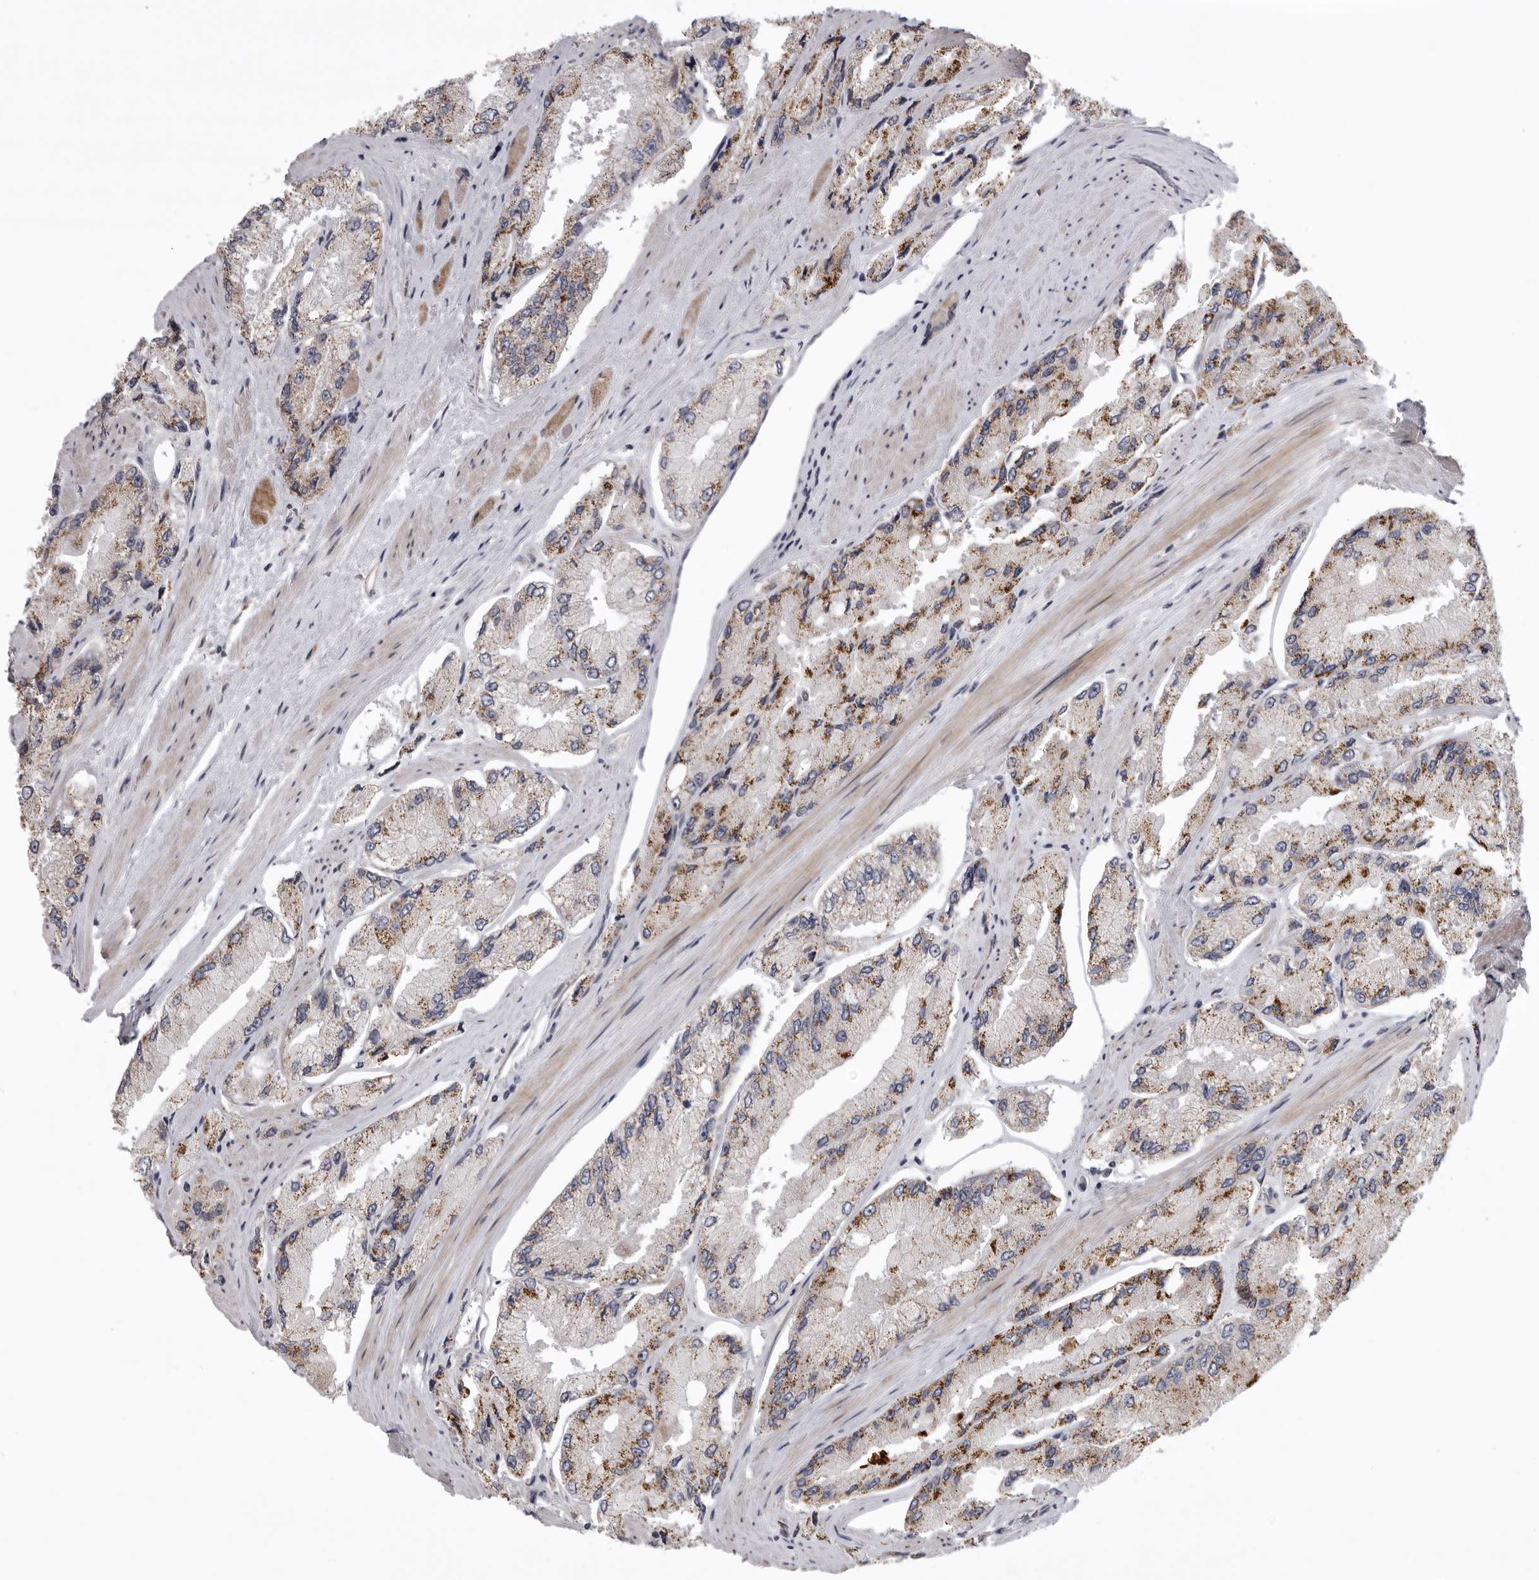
{"staining": {"intensity": "moderate", "quantity": "25%-75%", "location": "cytoplasmic/membranous"}, "tissue": "prostate cancer", "cell_type": "Tumor cells", "image_type": "cancer", "snomed": [{"axis": "morphology", "description": "Adenocarcinoma, High grade"}, {"axis": "topography", "description": "Prostate"}], "caption": "Moderate cytoplasmic/membranous staining for a protein is seen in about 25%-75% of tumor cells of prostate cancer using IHC.", "gene": "C1orf109", "patient": {"sex": "male", "age": 58}}